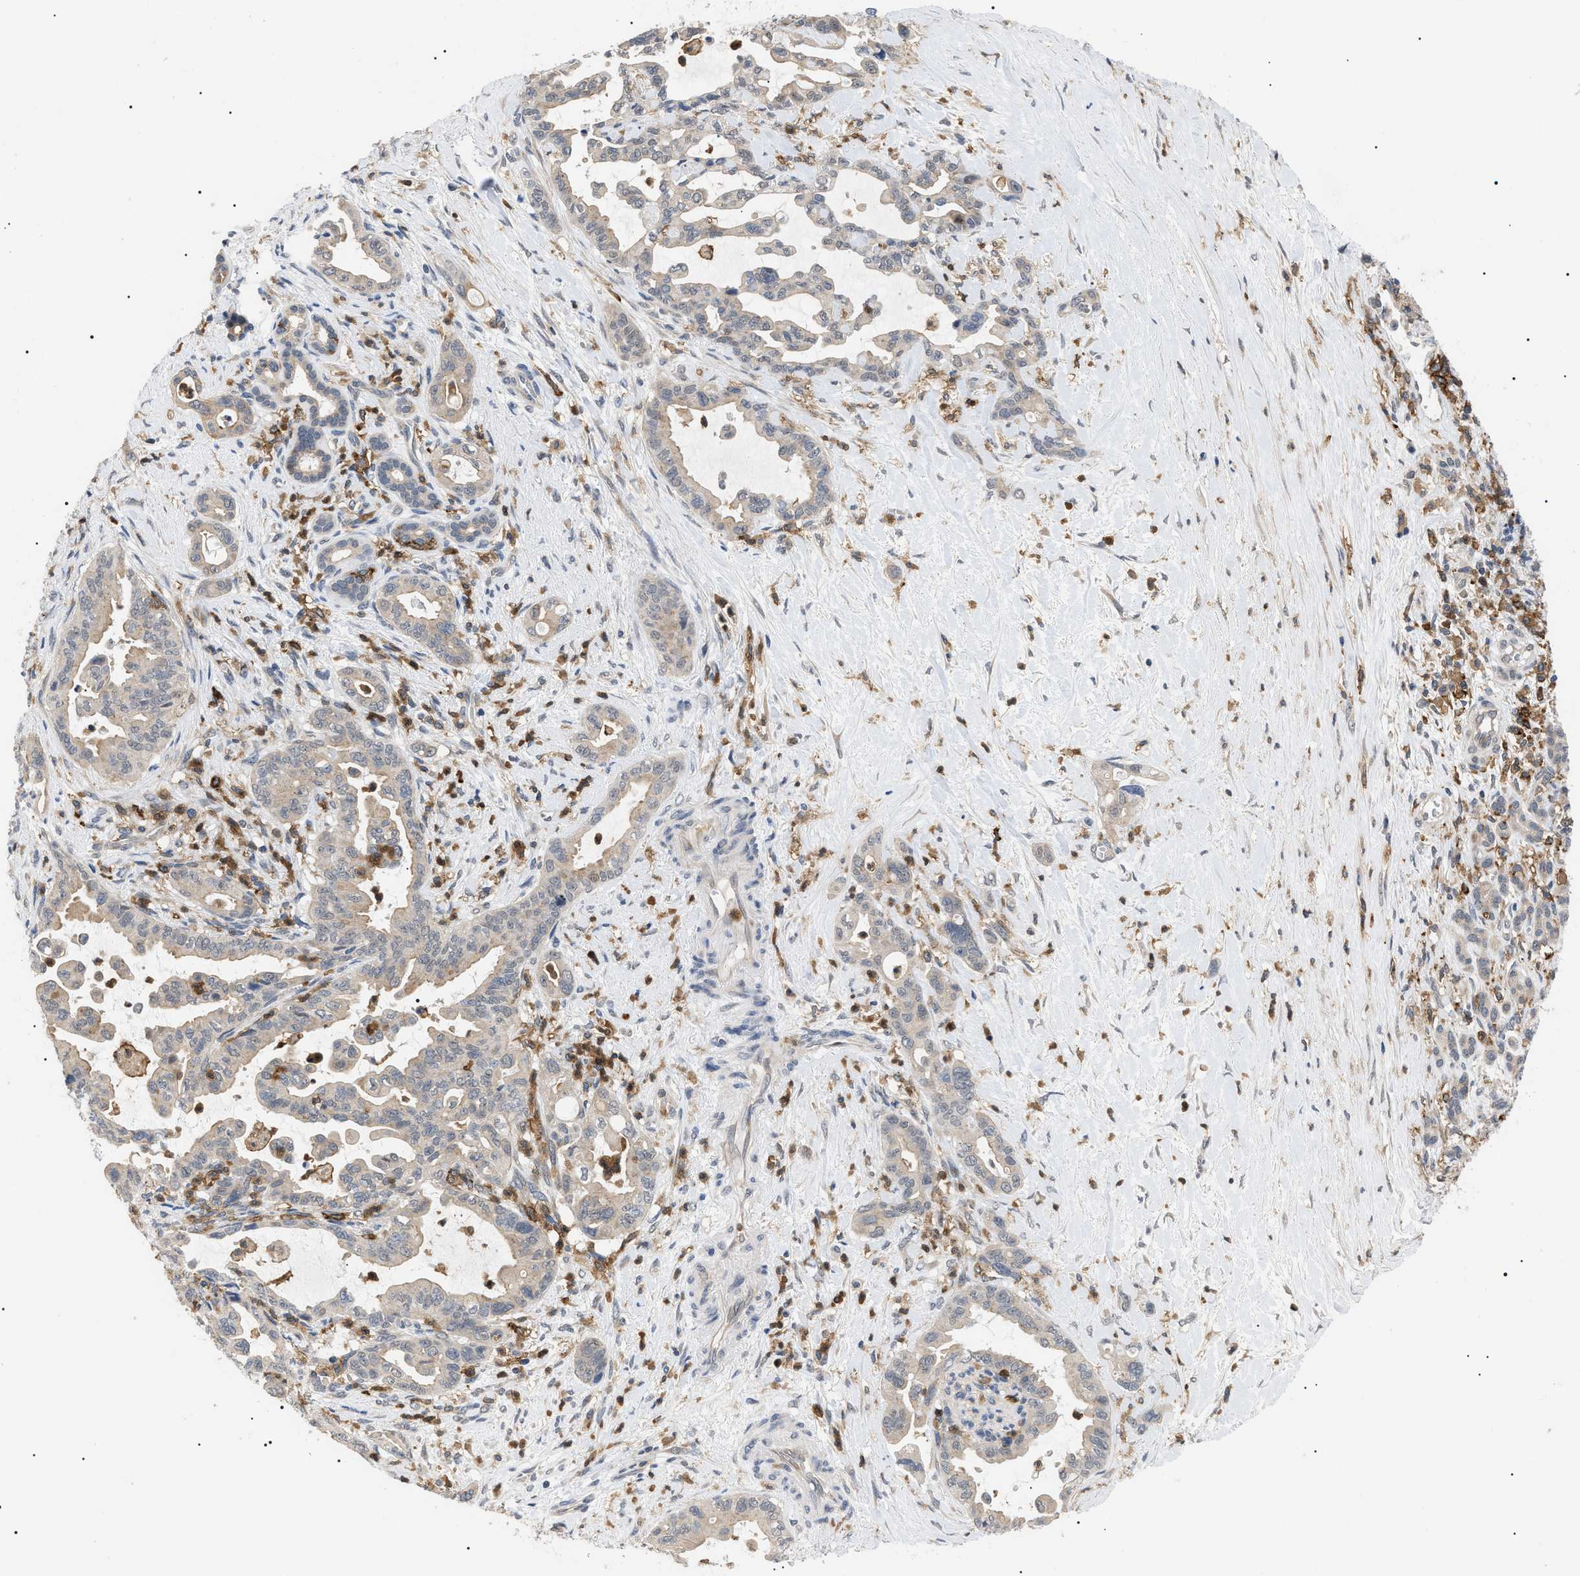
{"staining": {"intensity": "weak", "quantity": ">75%", "location": "cytoplasmic/membranous"}, "tissue": "pancreatic cancer", "cell_type": "Tumor cells", "image_type": "cancer", "snomed": [{"axis": "morphology", "description": "Adenocarcinoma, NOS"}, {"axis": "topography", "description": "Pancreas"}], "caption": "Tumor cells display weak cytoplasmic/membranous staining in approximately >75% of cells in pancreatic cancer (adenocarcinoma). (Stains: DAB (3,3'-diaminobenzidine) in brown, nuclei in blue, Microscopy: brightfield microscopy at high magnification).", "gene": "CD300A", "patient": {"sex": "male", "age": 70}}